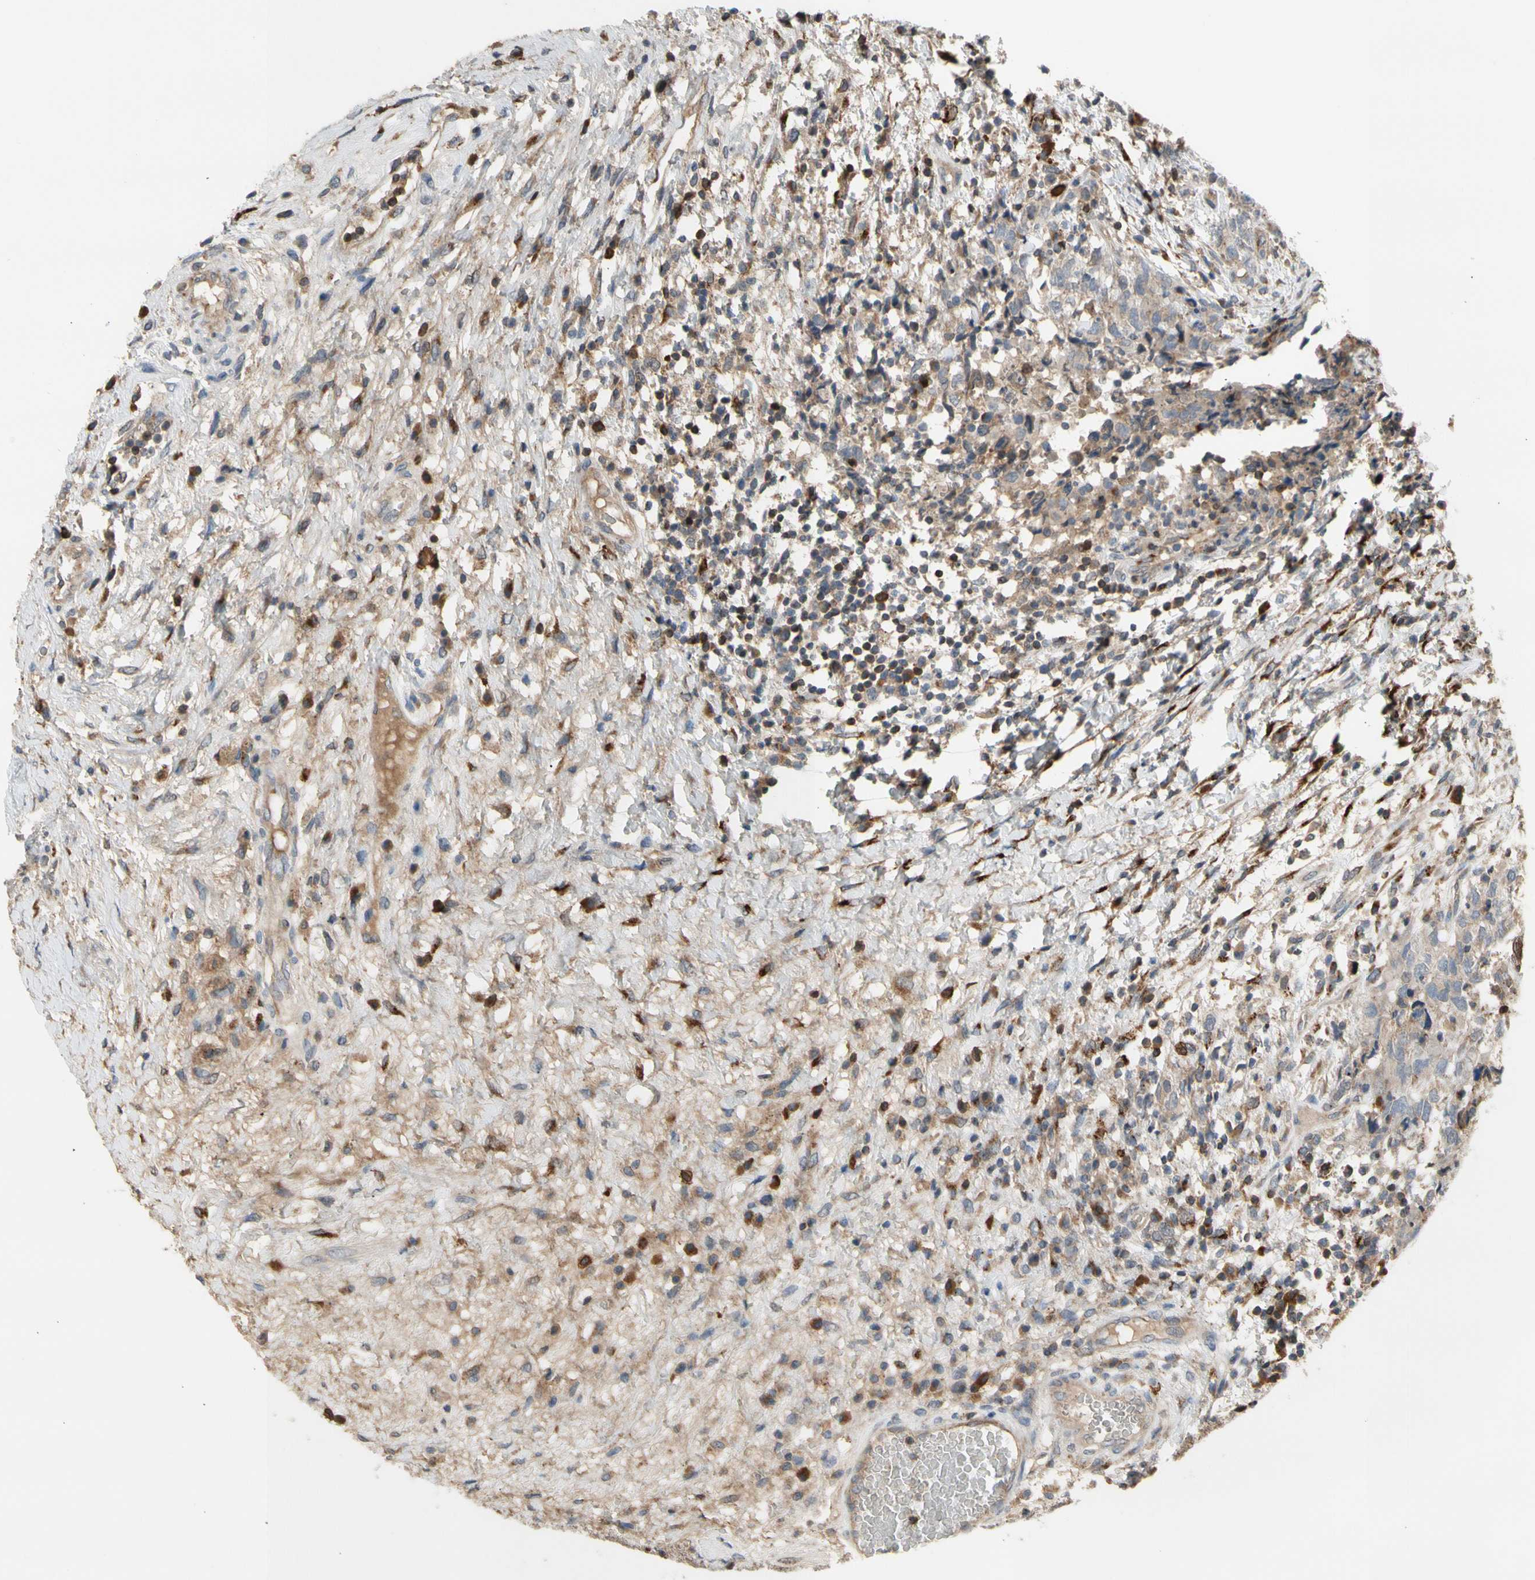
{"staining": {"intensity": "weak", "quantity": "<25%", "location": "cytoplasmic/membranous"}, "tissue": "testis cancer", "cell_type": "Tumor cells", "image_type": "cancer", "snomed": [{"axis": "morphology", "description": "Carcinoma, Embryonal, NOS"}, {"axis": "topography", "description": "Testis"}], "caption": "The immunohistochemistry photomicrograph has no significant staining in tumor cells of embryonal carcinoma (testis) tissue.", "gene": "GALNT5", "patient": {"sex": "male", "age": 26}}